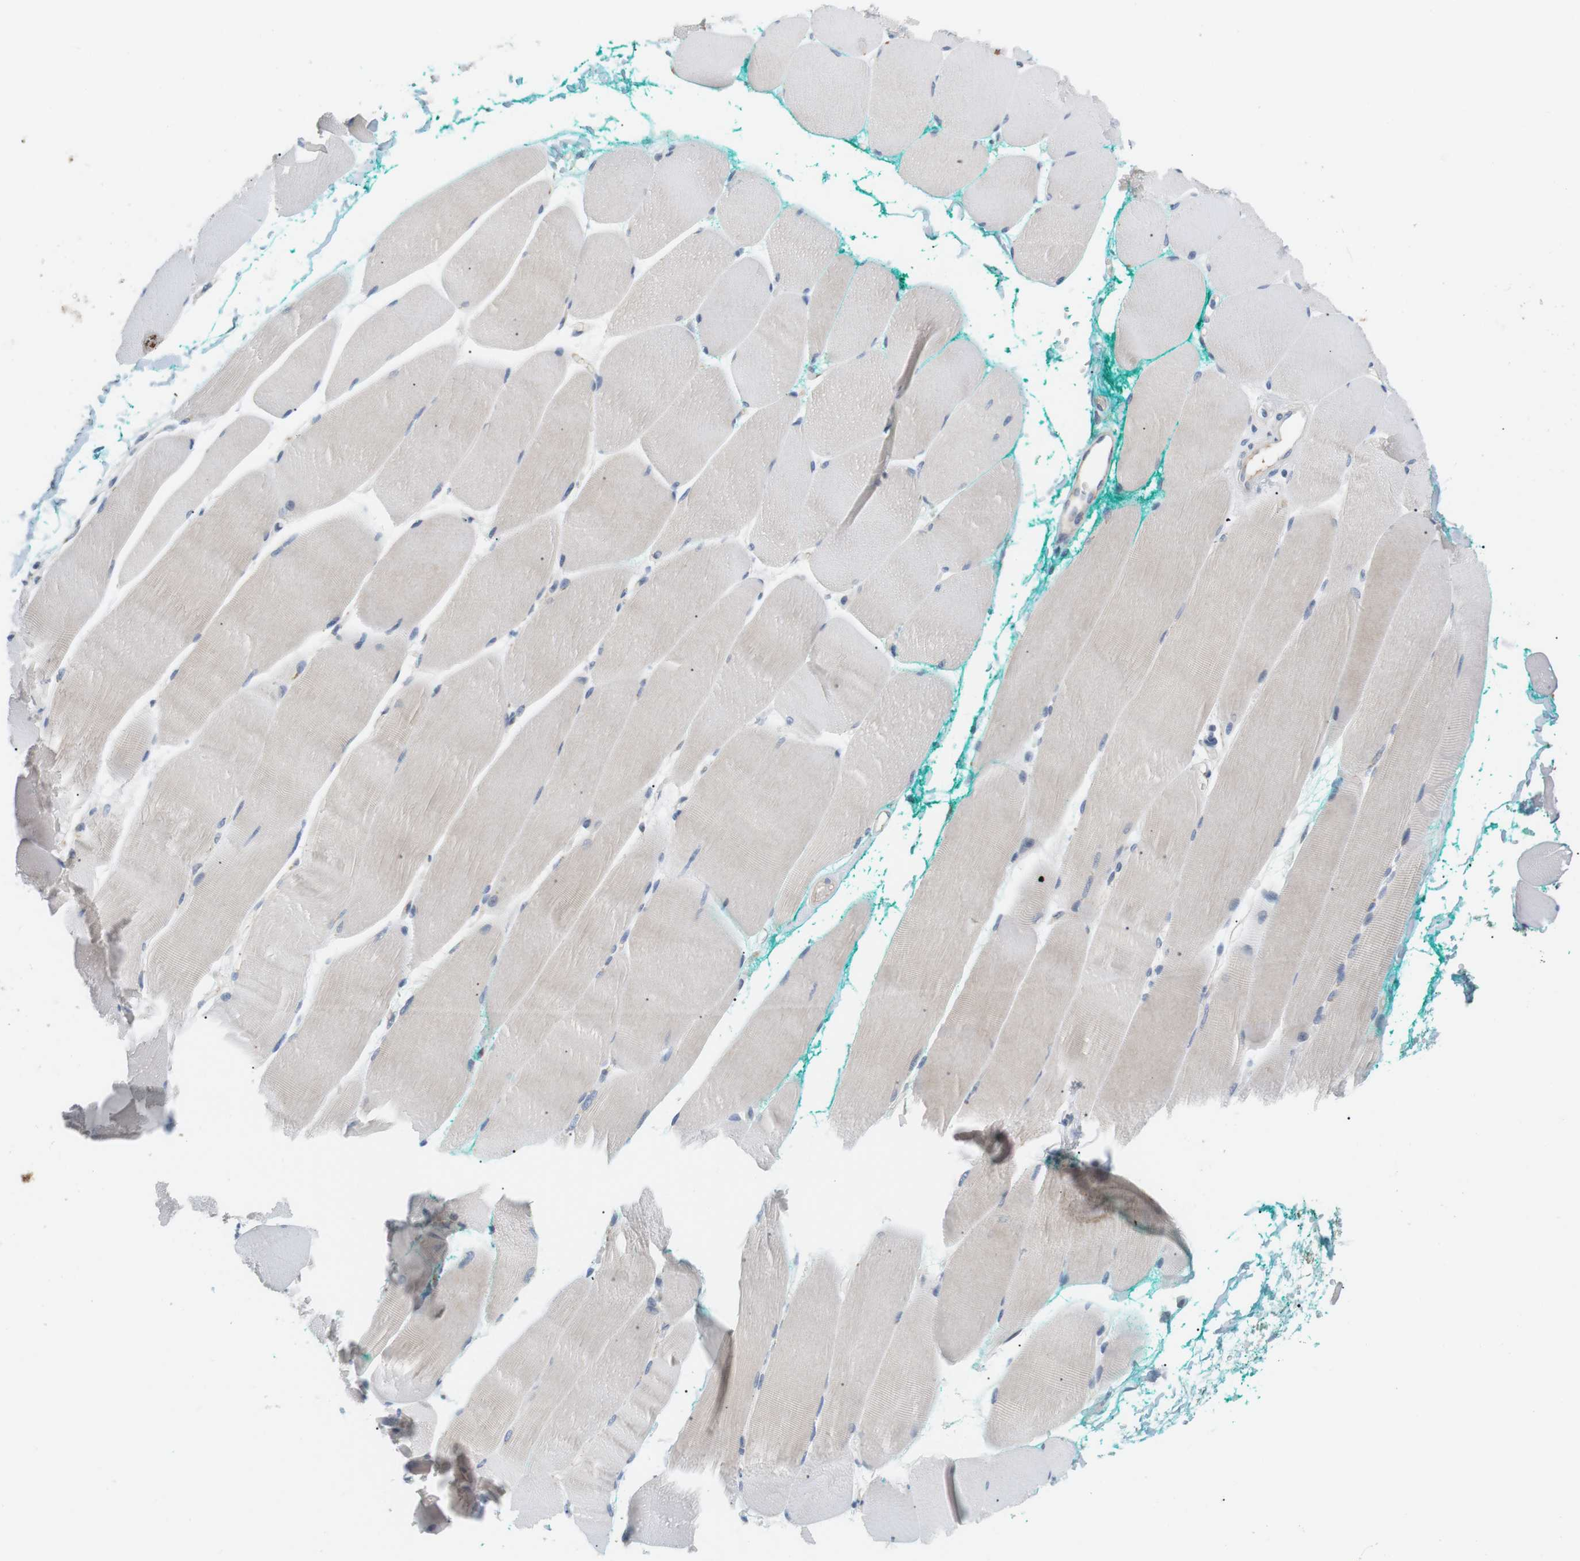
{"staining": {"intensity": "negative", "quantity": "none", "location": "none"}, "tissue": "skeletal muscle", "cell_type": "Myocytes", "image_type": "normal", "snomed": [{"axis": "morphology", "description": "Normal tissue, NOS"}, {"axis": "morphology", "description": "Squamous cell carcinoma, NOS"}, {"axis": "topography", "description": "Skeletal muscle"}], "caption": "Immunohistochemistry of unremarkable human skeletal muscle shows no staining in myocytes. (DAB (3,3'-diaminobenzidine) immunohistochemistry, high magnification).", "gene": "CD300E", "patient": {"sex": "male", "age": 51}}